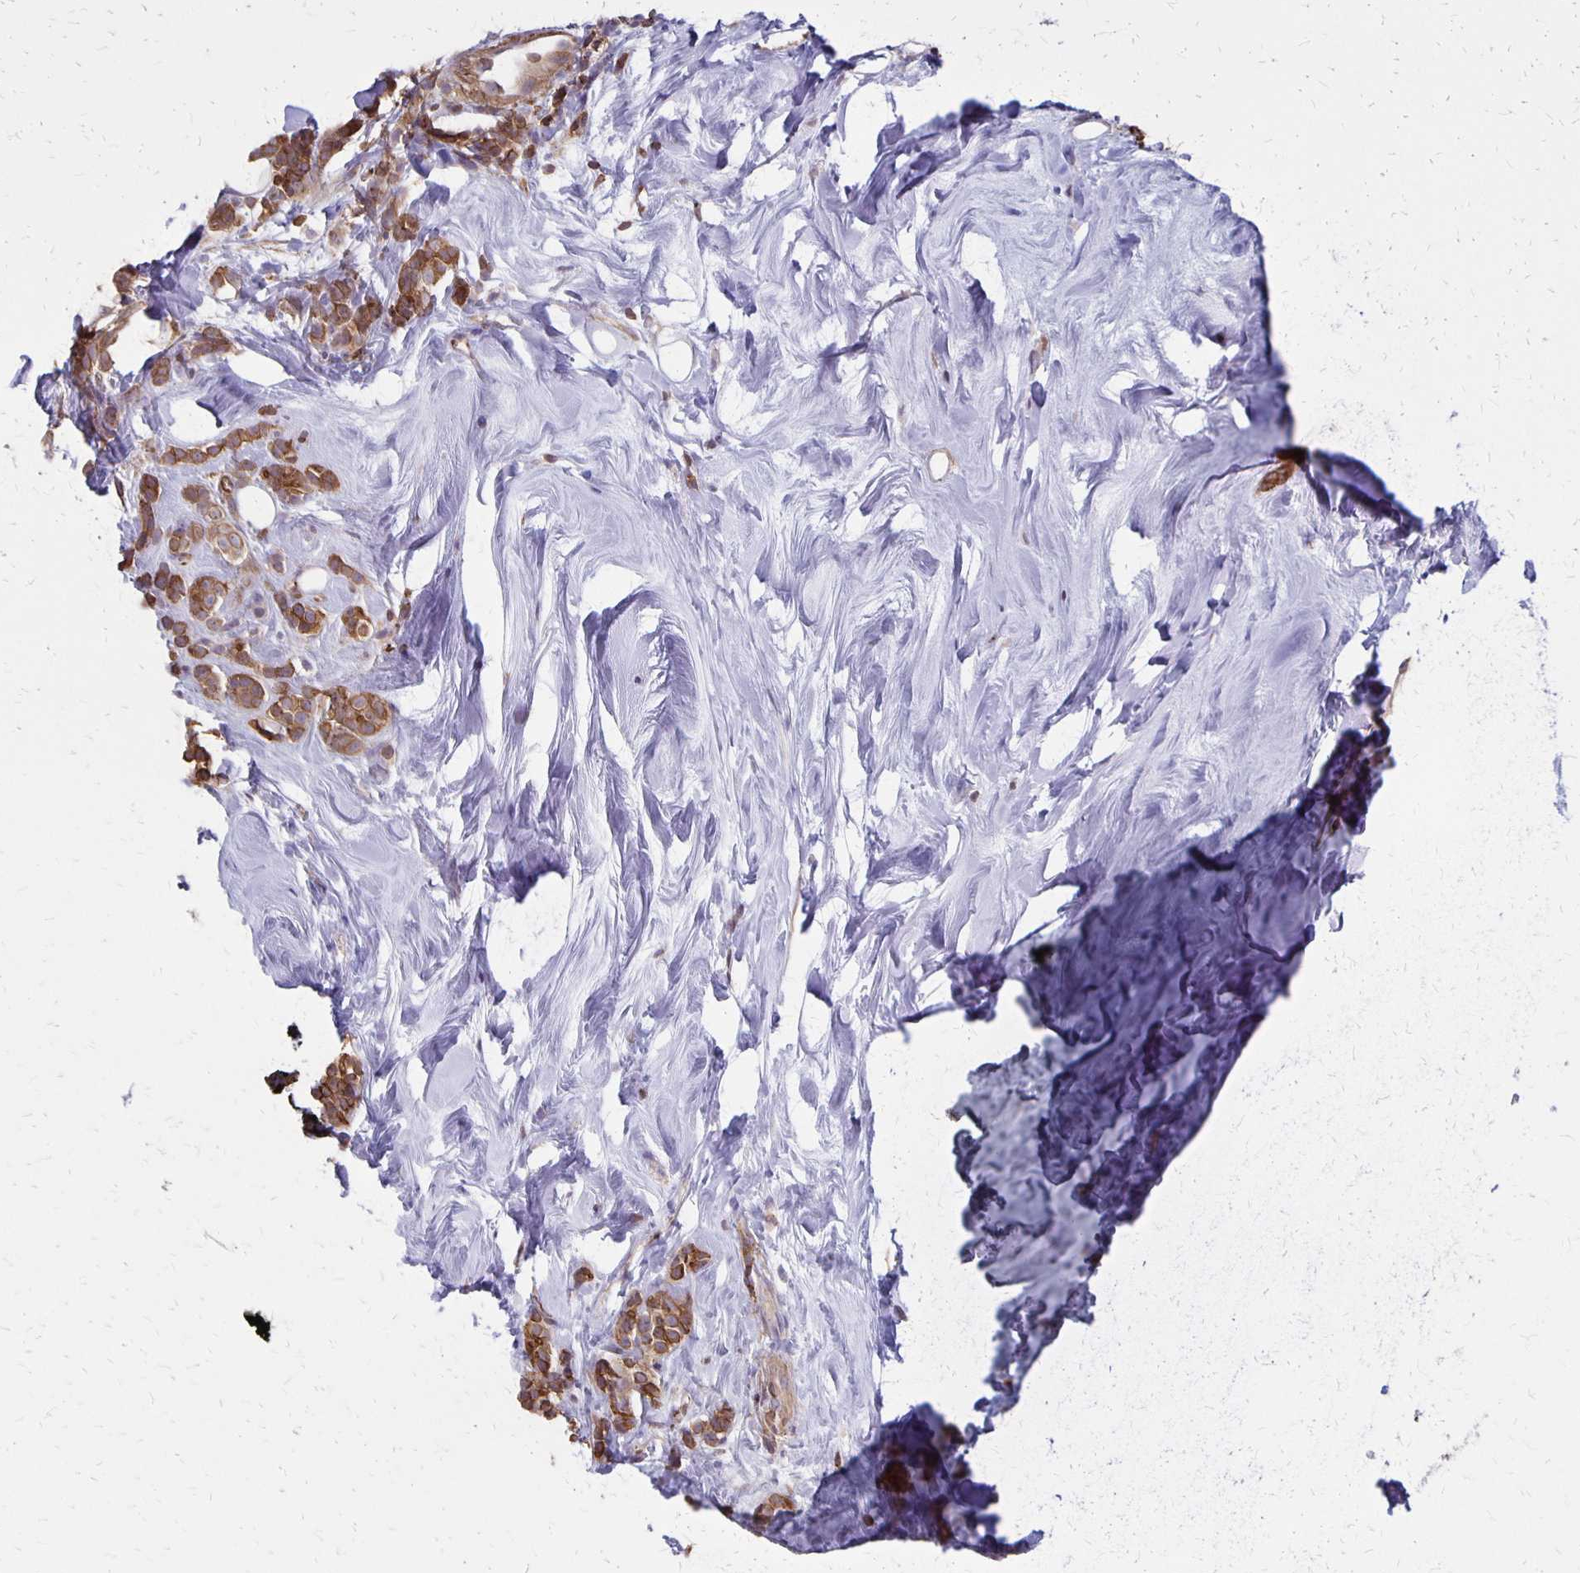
{"staining": {"intensity": "moderate", "quantity": ">75%", "location": "cytoplasmic/membranous"}, "tissue": "breast cancer", "cell_type": "Tumor cells", "image_type": "cancer", "snomed": [{"axis": "morphology", "description": "Lobular carcinoma"}, {"axis": "topography", "description": "Breast"}], "caption": "Moderate cytoplasmic/membranous staining is appreciated in about >75% of tumor cells in breast lobular carcinoma.", "gene": "SEPTIN5", "patient": {"sex": "female", "age": 49}}